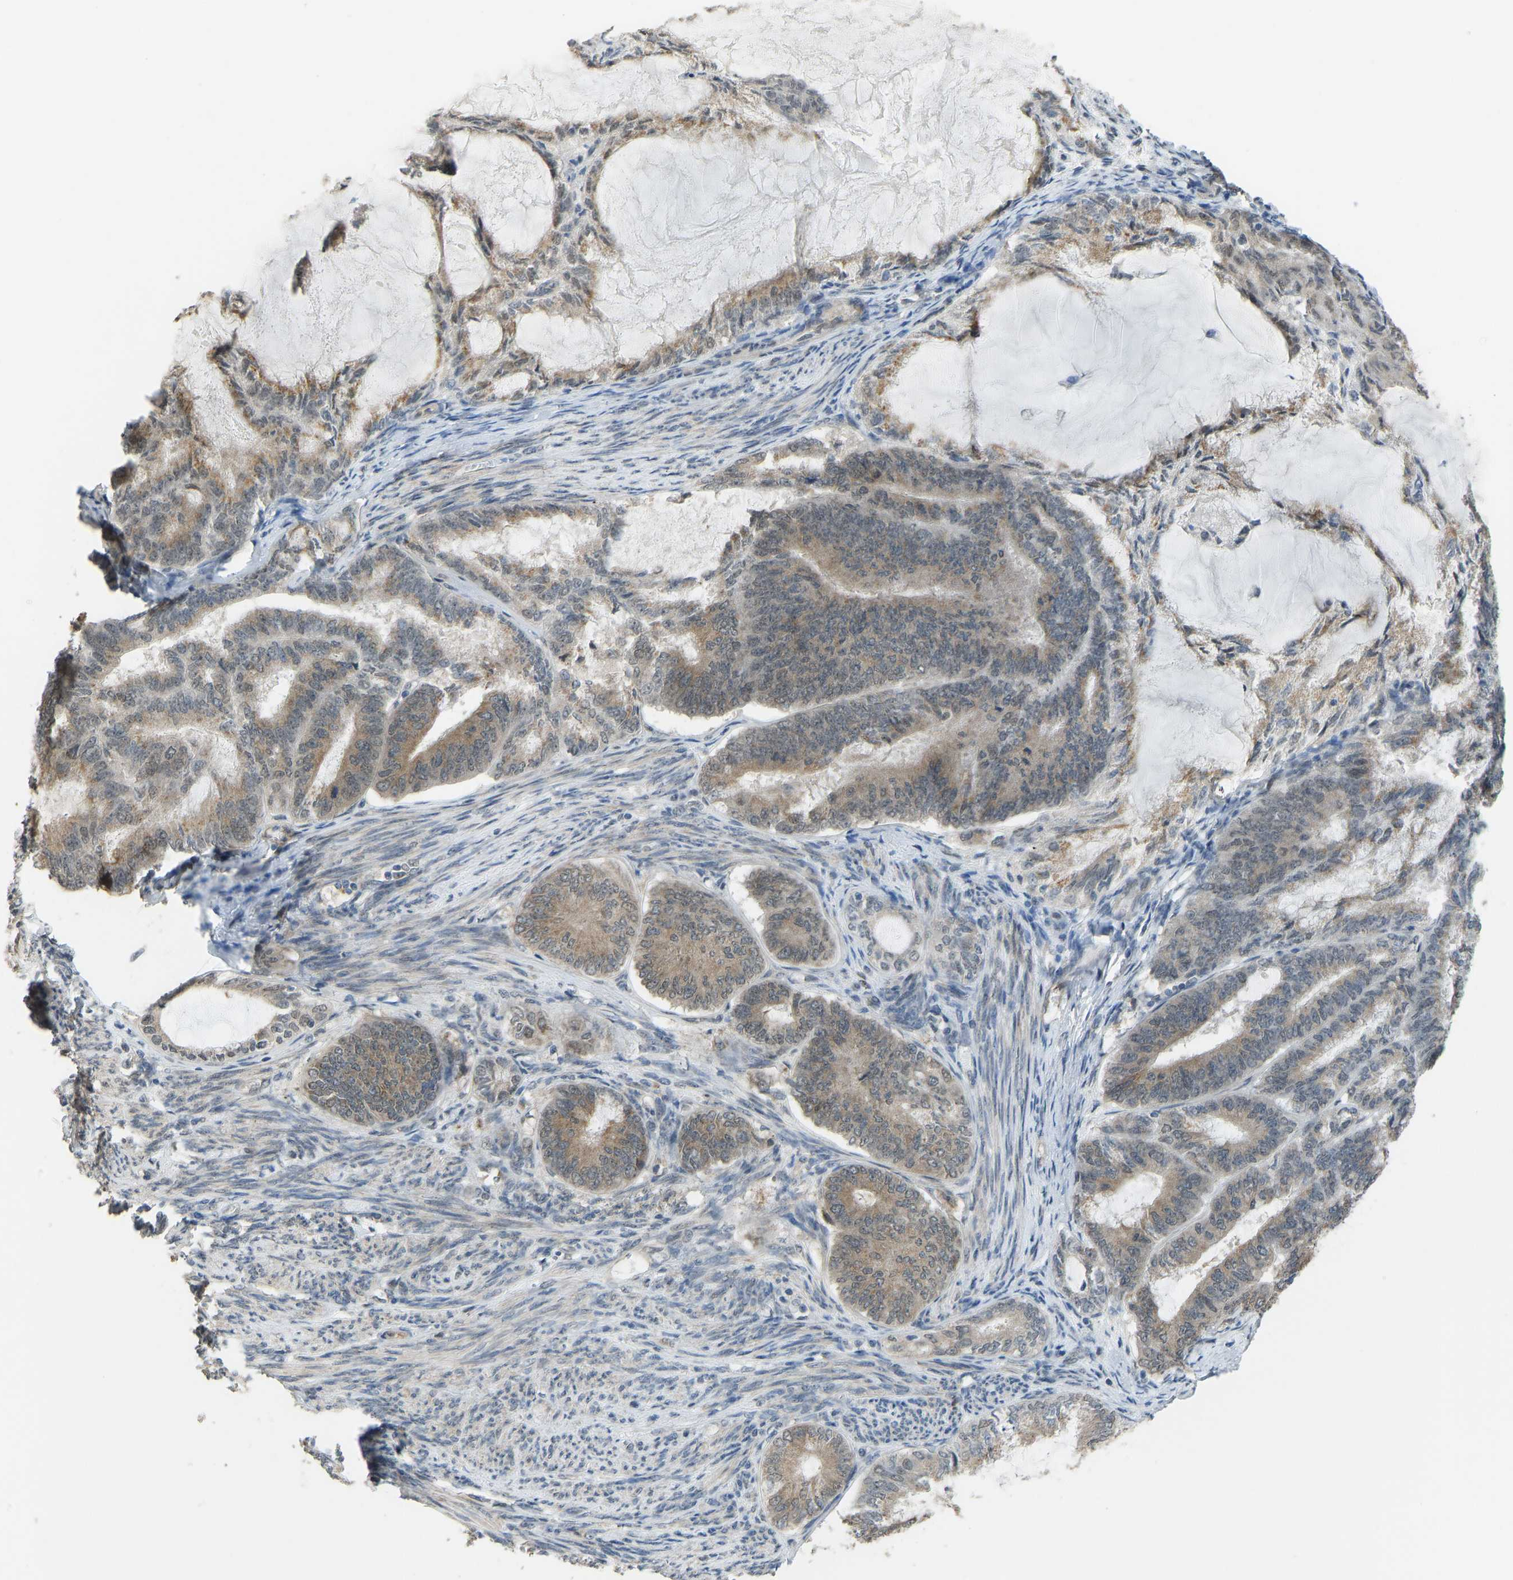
{"staining": {"intensity": "moderate", "quantity": "25%-75%", "location": "cytoplasmic/membranous"}, "tissue": "endometrial cancer", "cell_type": "Tumor cells", "image_type": "cancer", "snomed": [{"axis": "morphology", "description": "Adenocarcinoma, NOS"}, {"axis": "topography", "description": "Endometrium"}], "caption": "This is an image of IHC staining of endometrial cancer (adenocarcinoma), which shows moderate expression in the cytoplasmic/membranous of tumor cells.", "gene": "KPNA6", "patient": {"sex": "female", "age": 86}}